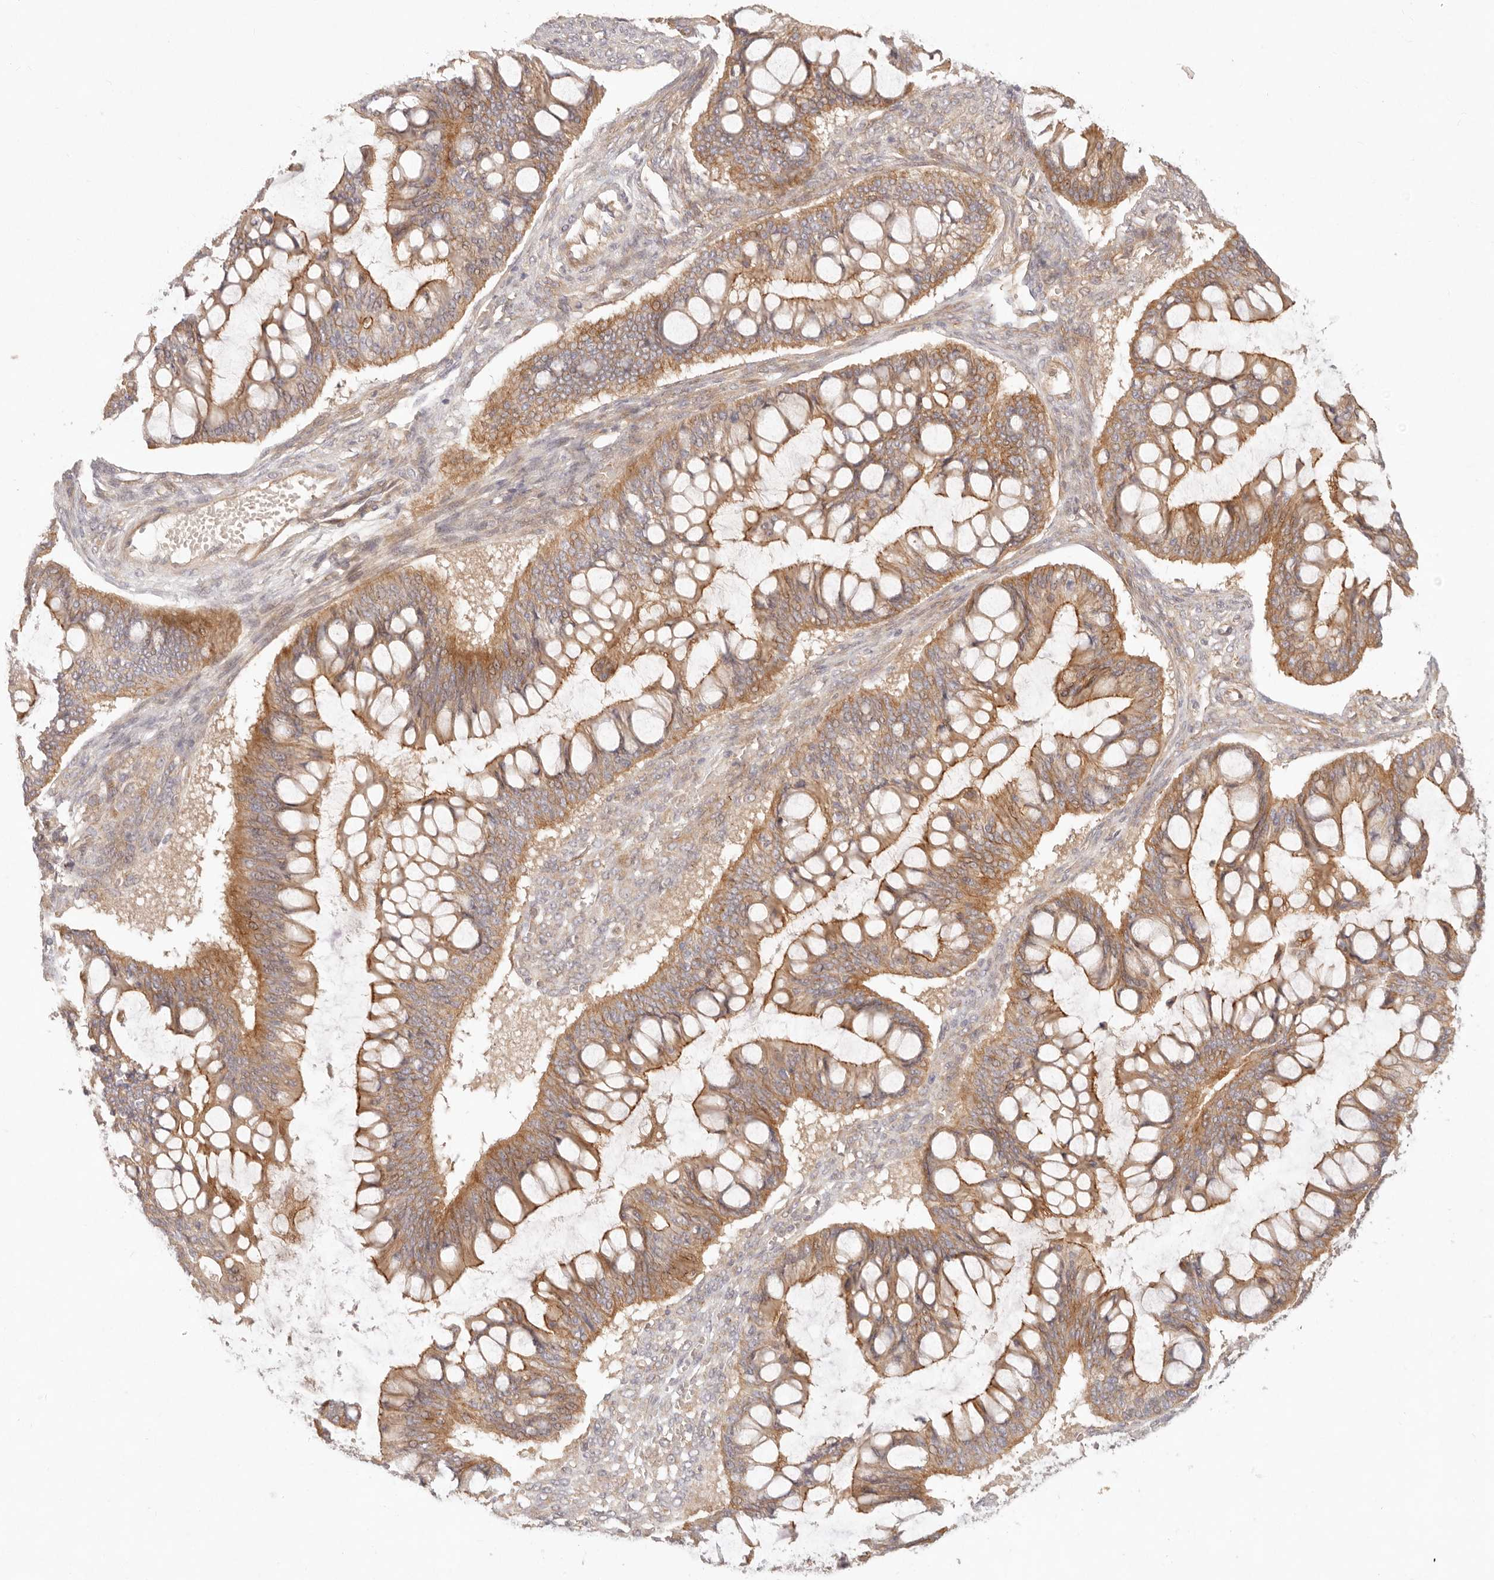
{"staining": {"intensity": "moderate", "quantity": ">75%", "location": "cytoplasmic/membranous"}, "tissue": "ovarian cancer", "cell_type": "Tumor cells", "image_type": "cancer", "snomed": [{"axis": "morphology", "description": "Cystadenocarcinoma, mucinous, NOS"}, {"axis": "topography", "description": "Ovary"}], "caption": "Tumor cells reveal medium levels of moderate cytoplasmic/membranous expression in approximately >75% of cells in ovarian cancer.", "gene": "PPP1R3B", "patient": {"sex": "female", "age": 73}}